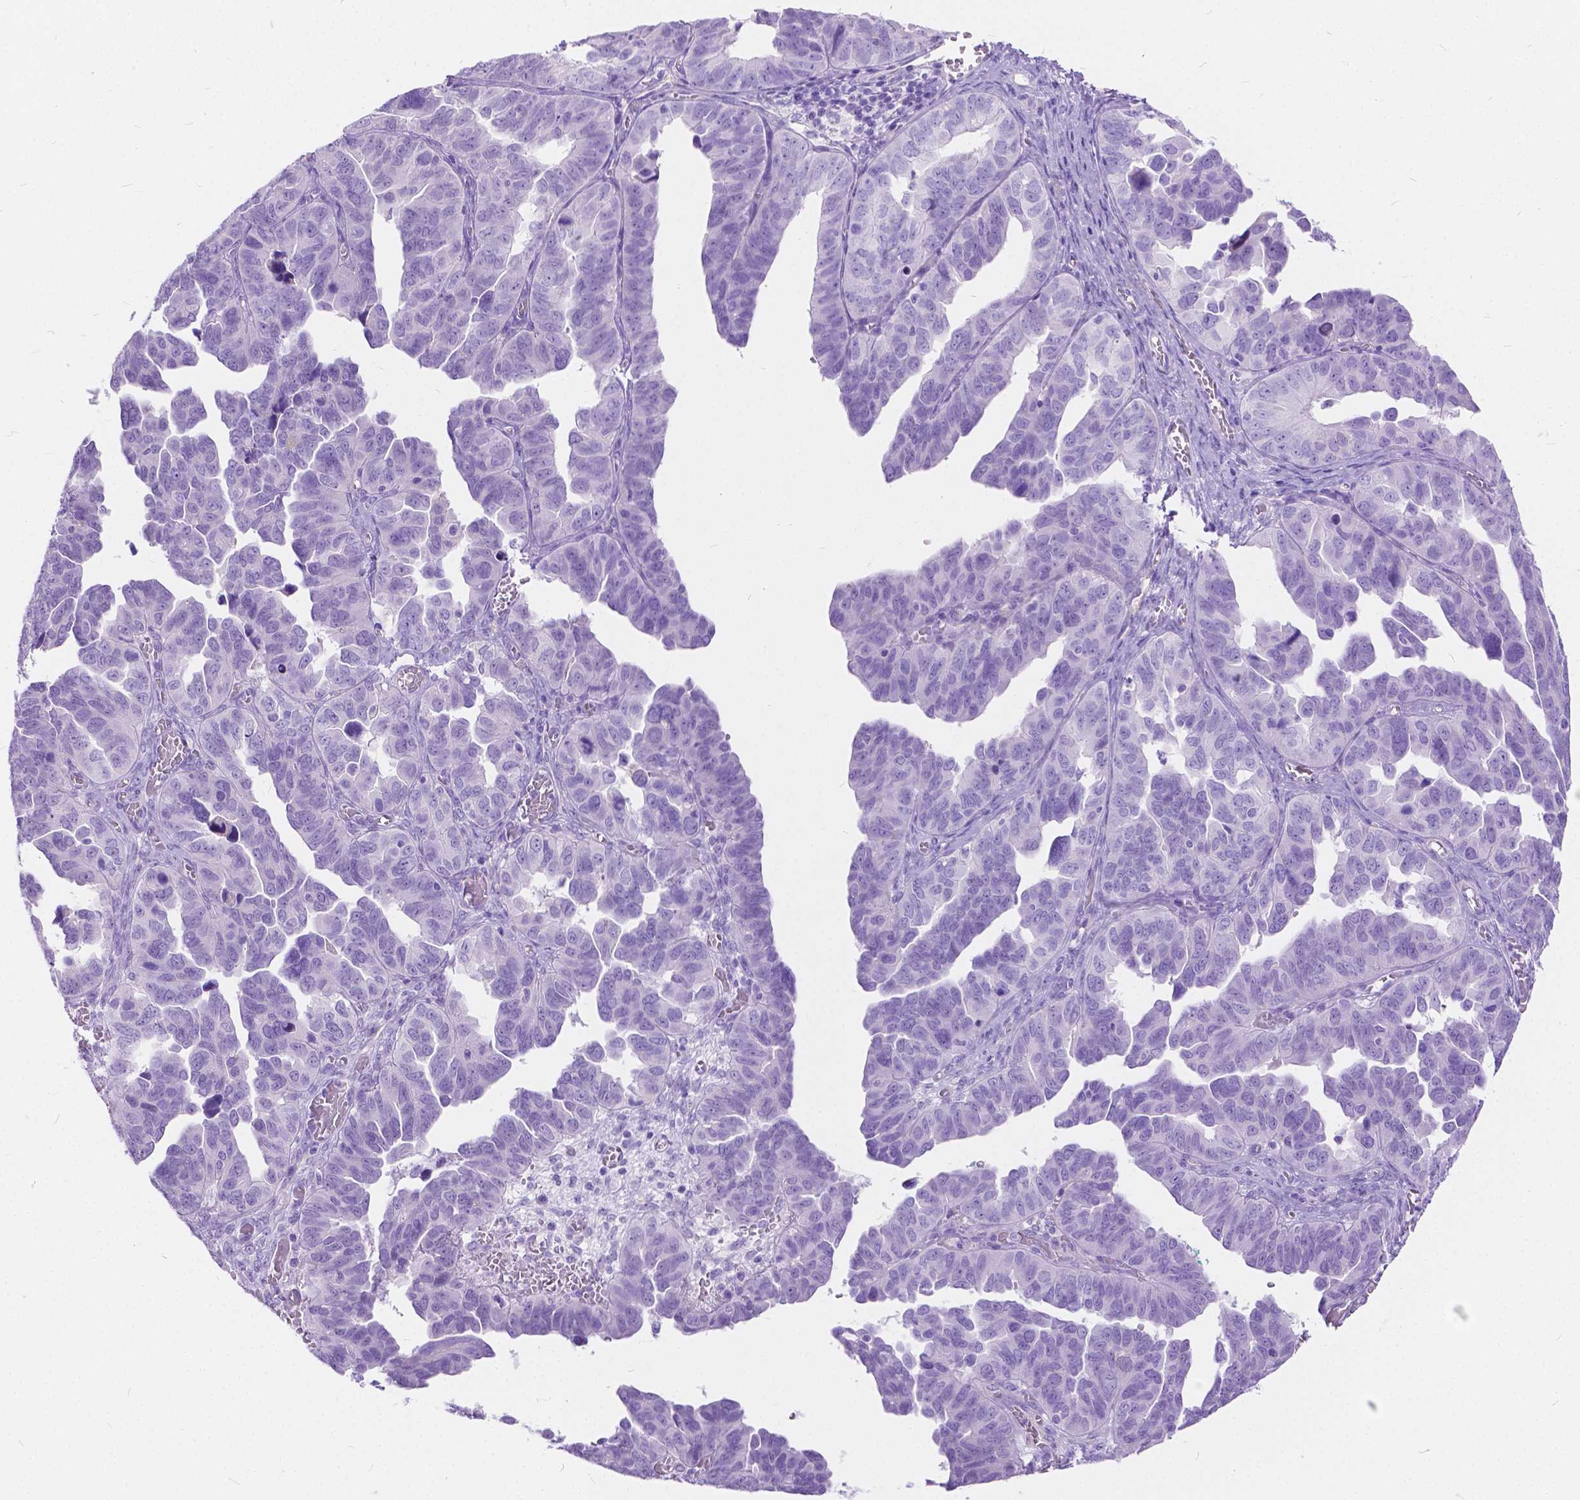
{"staining": {"intensity": "negative", "quantity": "none", "location": "none"}, "tissue": "ovarian cancer", "cell_type": "Tumor cells", "image_type": "cancer", "snomed": [{"axis": "morphology", "description": "Cystadenocarcinoma, serous, NOS"}, {"axis": "topography", "description": "Ovary"}], "caption": "Tumor cells show no significant protein positivity in ovarian serous cystadenocarcinoma.", "gene": "CHRM1", "patient": {"sex": "female", "age": 64}}